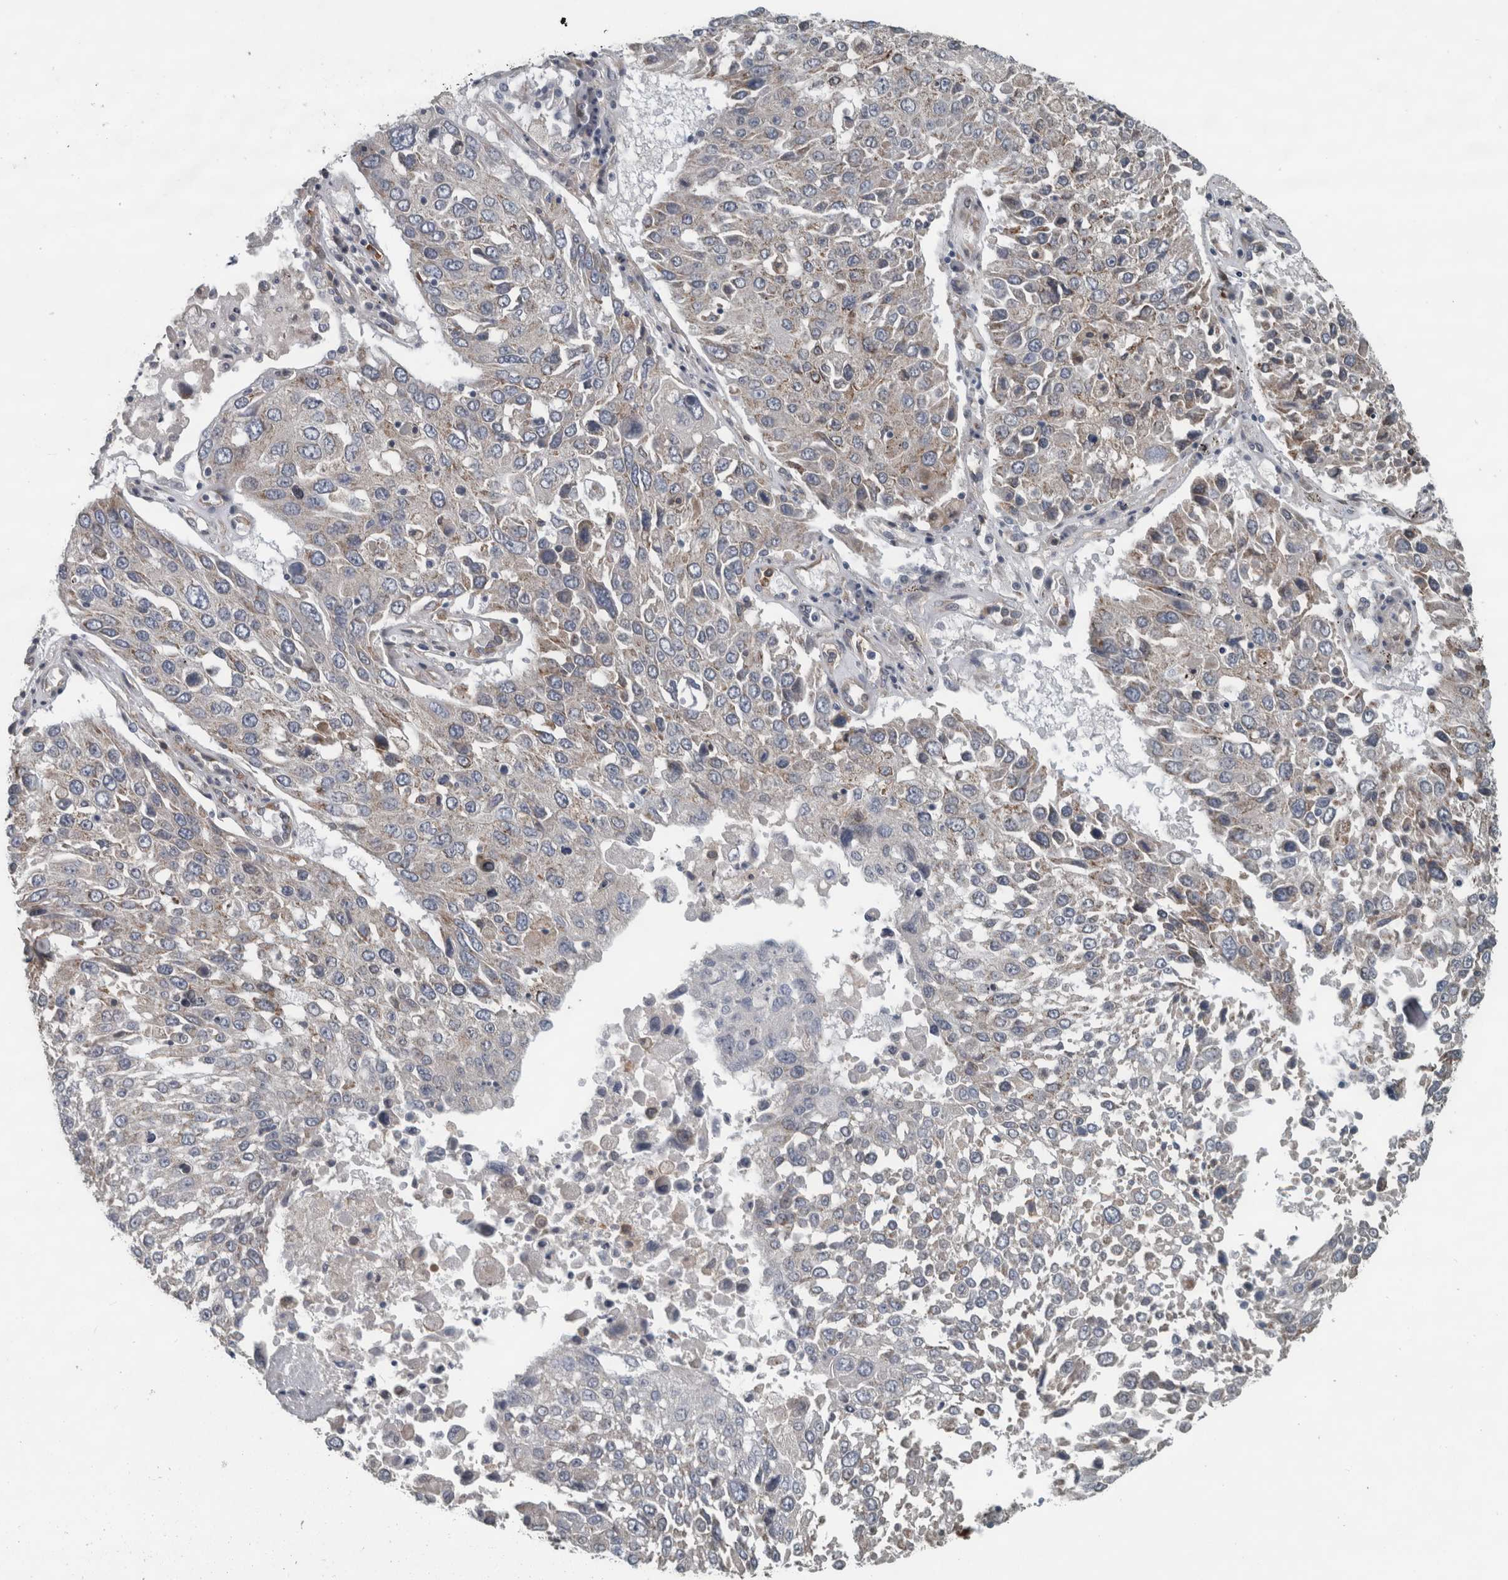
{"staining": {"intensity": "negative", "quantity": "none", "location": "none"}, "tissue": "lung cancer", "cell_type": "Tumor cells", "image_type": "cancer", "snomed": [{"axis": "morphology", "description": "Squamous cell carcinoma, NOS"}, {"axis": "topography", "description": "Lung"}], "caption": "This is a histopathology image of IHC staining of lung cancer (squamous cell carcinoma), which shows no expression in tumor cells. The staining was performed using DAB to visualize the protein expression in brown, while the nuclei were stained in blue with hematoxylin (Magnification: 20x).", "gene": "EXOC8", "patient": {"sex": "male", "age": 65}}